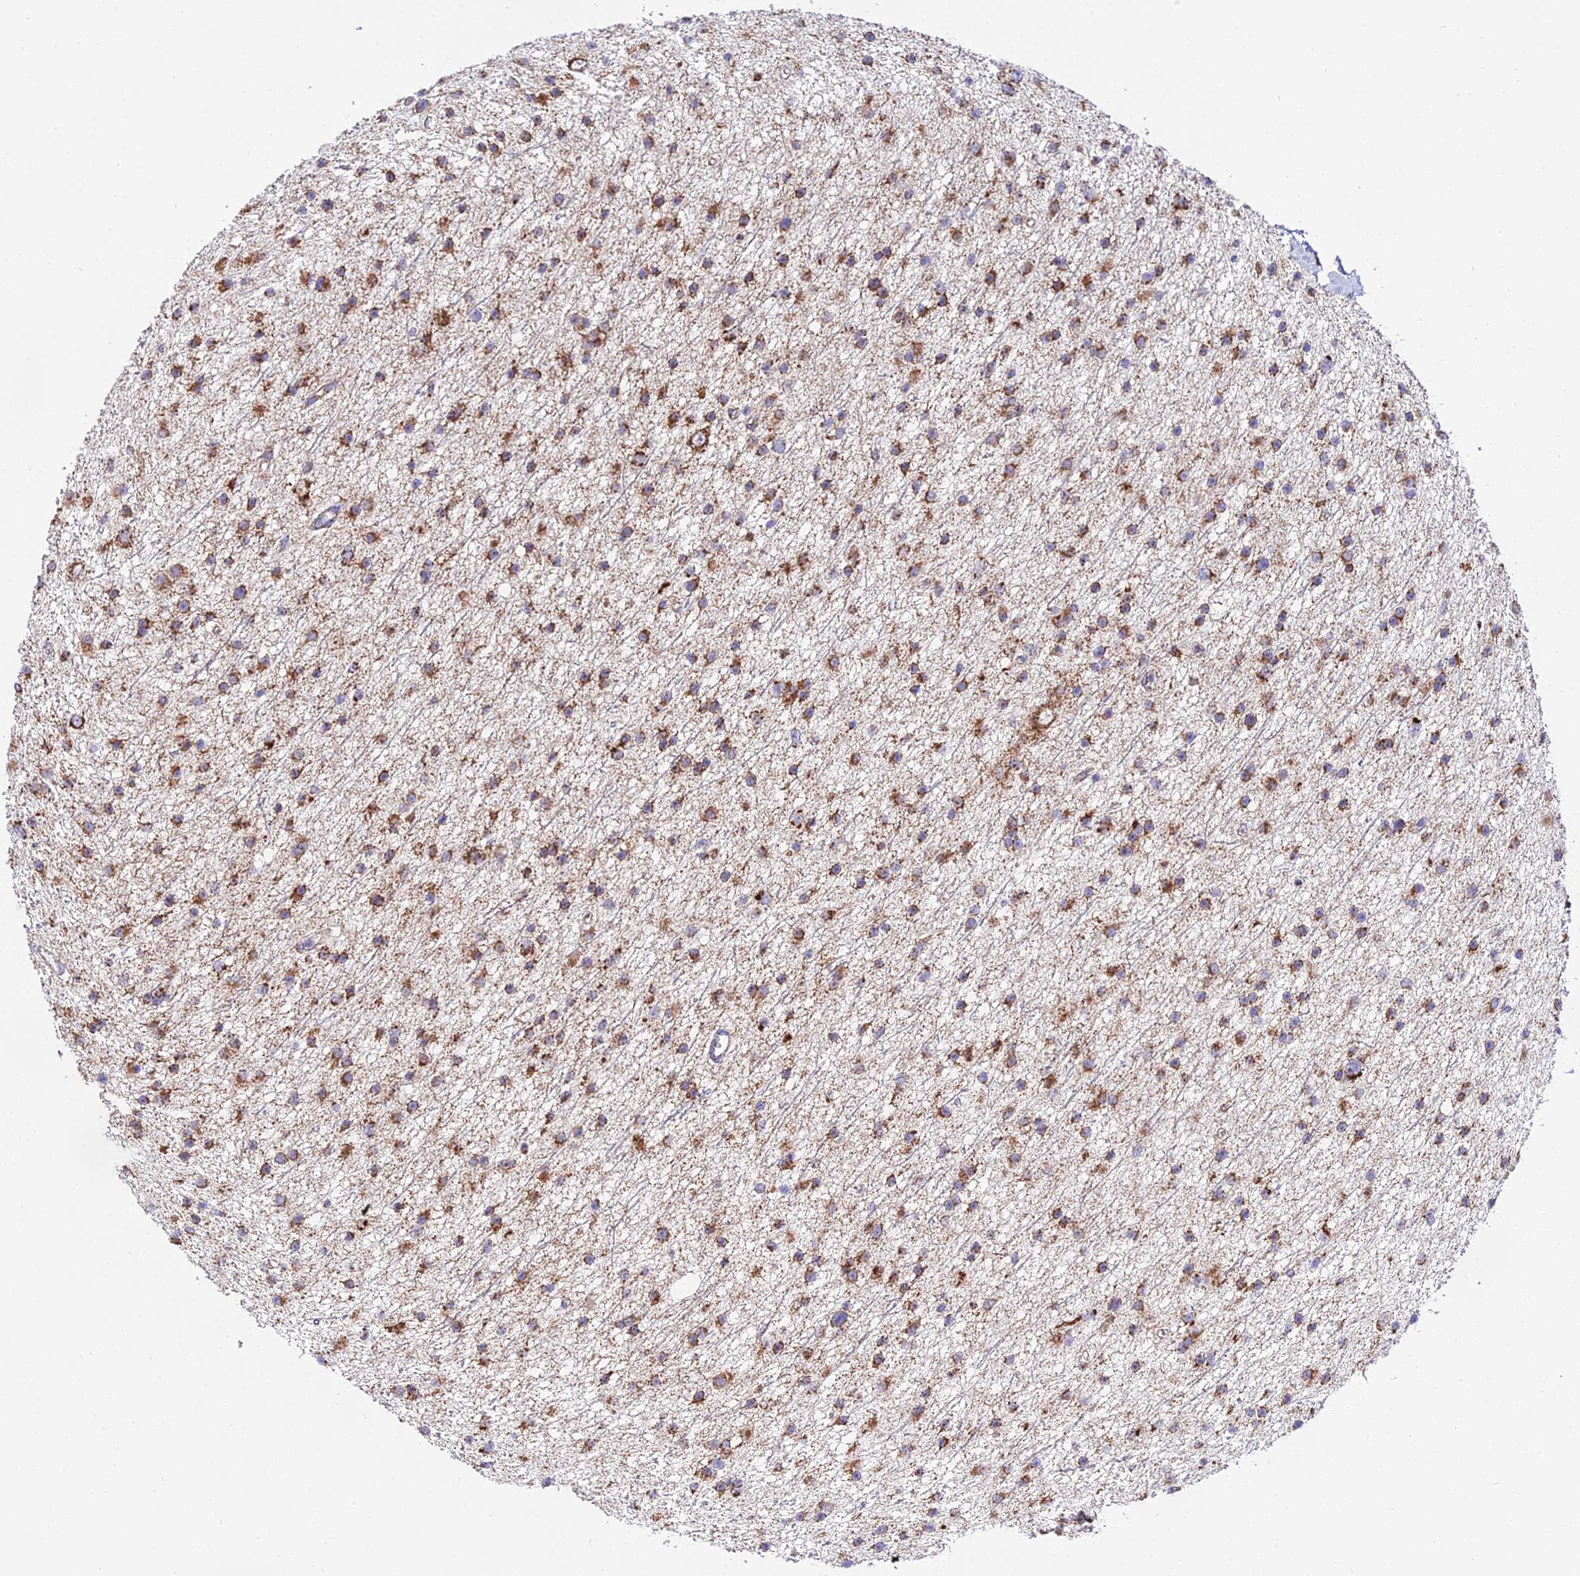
{"staining": {"intensity": "moderate", "quantity": ">75%", "location": "cytoplasmic/membranous"}, "tissue": "glioma", "cell_type": "Tumor cells", "image_type": "cancer", "snomed": [{"axis": "morphology", "description": "Glioma, malignant, Low grade"}, {"axis": "topography", "description": "Cerebral cortex"}], "caption": "Tumor cells exhibit medium levels of moderate cytoplasmic/membranous positivity in approximately >75% of cells in glioma.", "gene": "ATP5PD", "patient": {"sex": "female", "age": 39}}